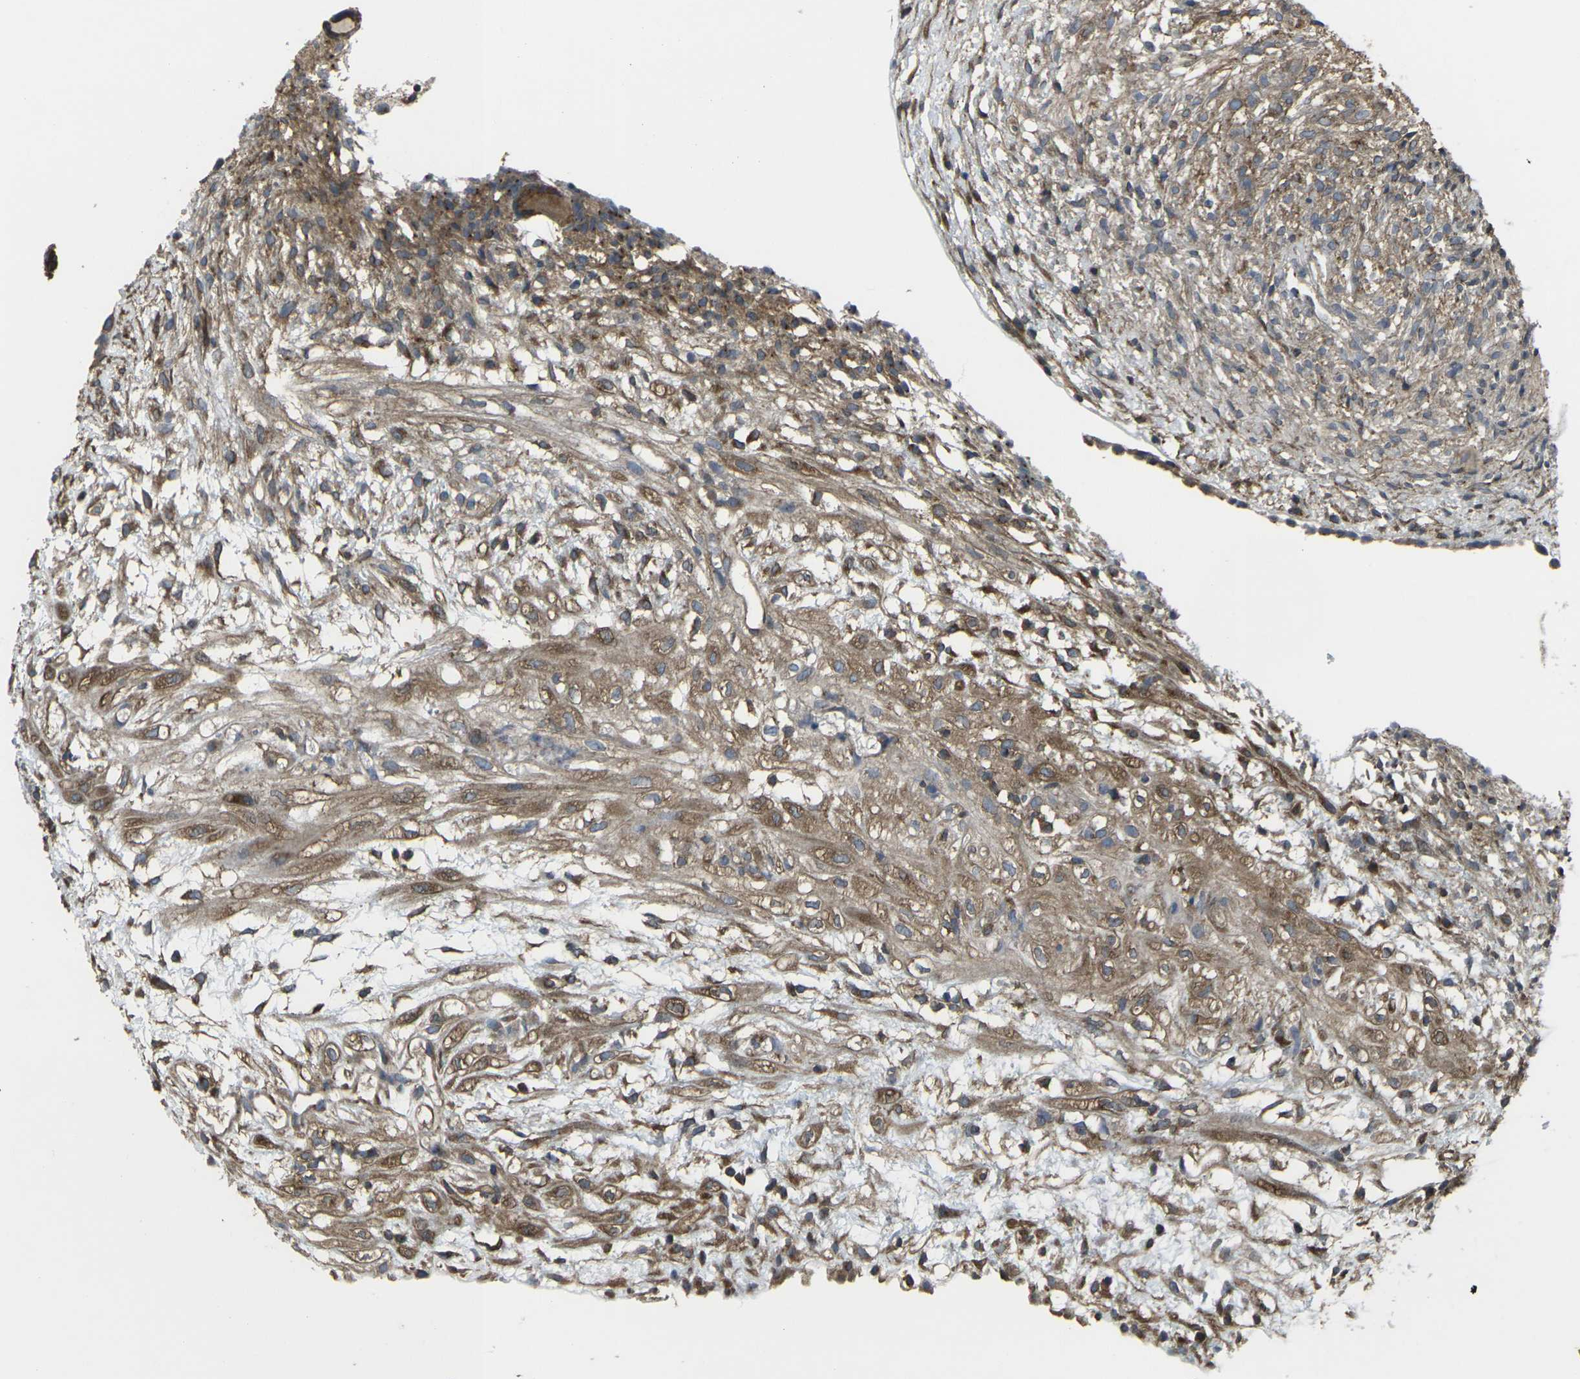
{"staining": {"intensity": "moderate", "quantity": "25%-75%", "location": "cytoplasmic/membranous"}, "tissue": "ovary", "cell_type": "Ovarian stroma cells", "image_type": "normal", "snomed": [{"axis": "morphology", "description": "Normal tissue, NOS"}, {"axis": "morphology", "description": "Cyst, NOS"}, {"axis": "topography", "description": "Ovary"}], "caption": "Ovary stained for a protein (brown) displays moderate cytoplasmic/membranous positive staining in approximately 25%-75% of ovarian stroma cells.", "gene": "PRKACB", "patient": {"sex": "female", "age": 18}}